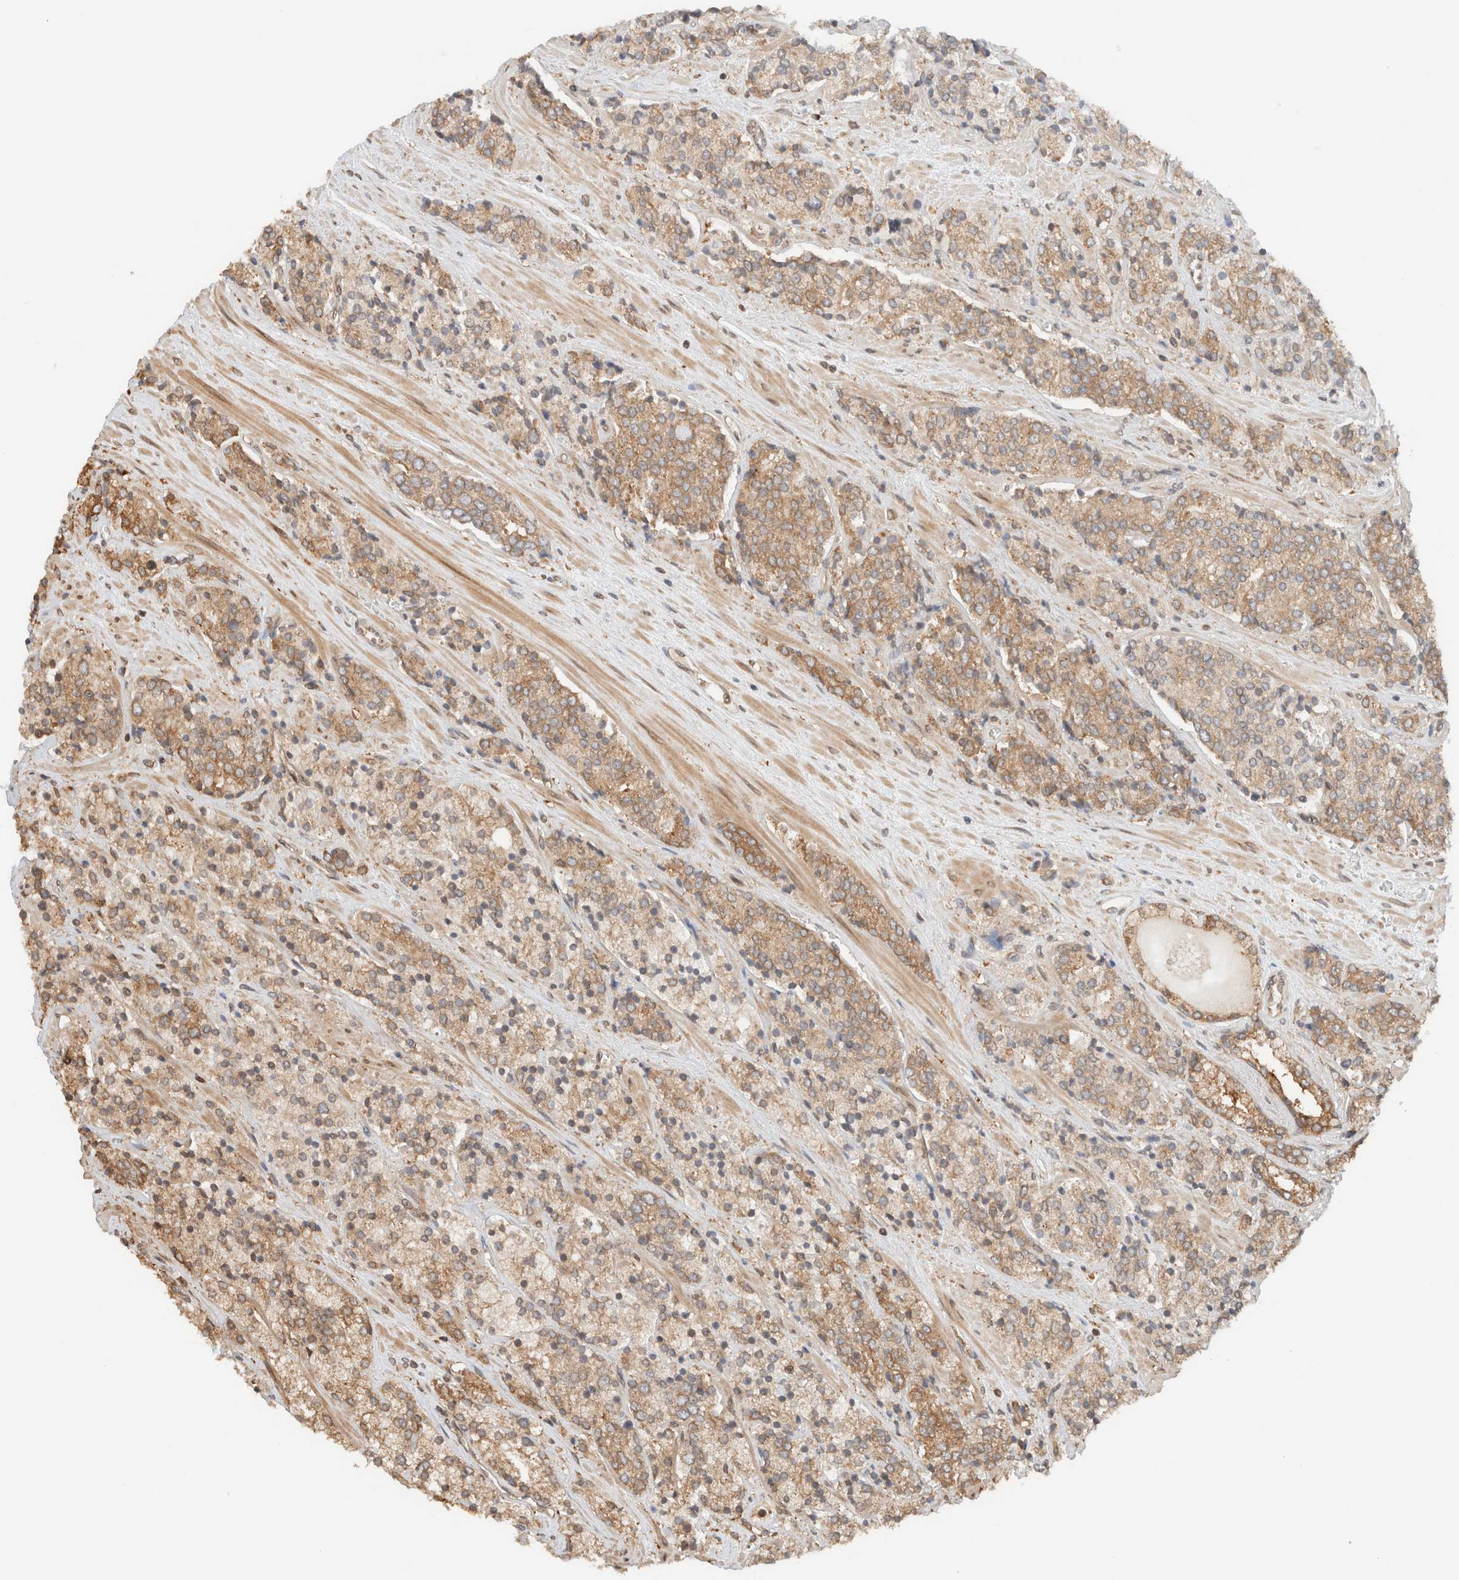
{"staining": {"intensity": "moderate", "quantity": "25%-75%", "location": "cytoplasmic/membranous"}, "tissue": "prostate cancer", "cell_type": "Tumor cells", "image_type": "cancer", "snomed": [{"axis": "morphology", "description": "Adenocarcinoma, High grade"}, {"axis": "topography", "description": "Prostate"}], "caption": "IHC staining of prostate cancer (adenocarcinoma (high-grade)), which shows medium levels of moderate cytoplasmic/membranous staining in approximately 25%-75% of tumor cells indicating moderate cytoplasmic/membranous protein positivity. The staining was performed using DAB (brown) for protein detection and nuclei were counterstained in hematoxylin (blue).", "gene": "ARFGEF2", "patient": {"sex": "male", "age": 71}}